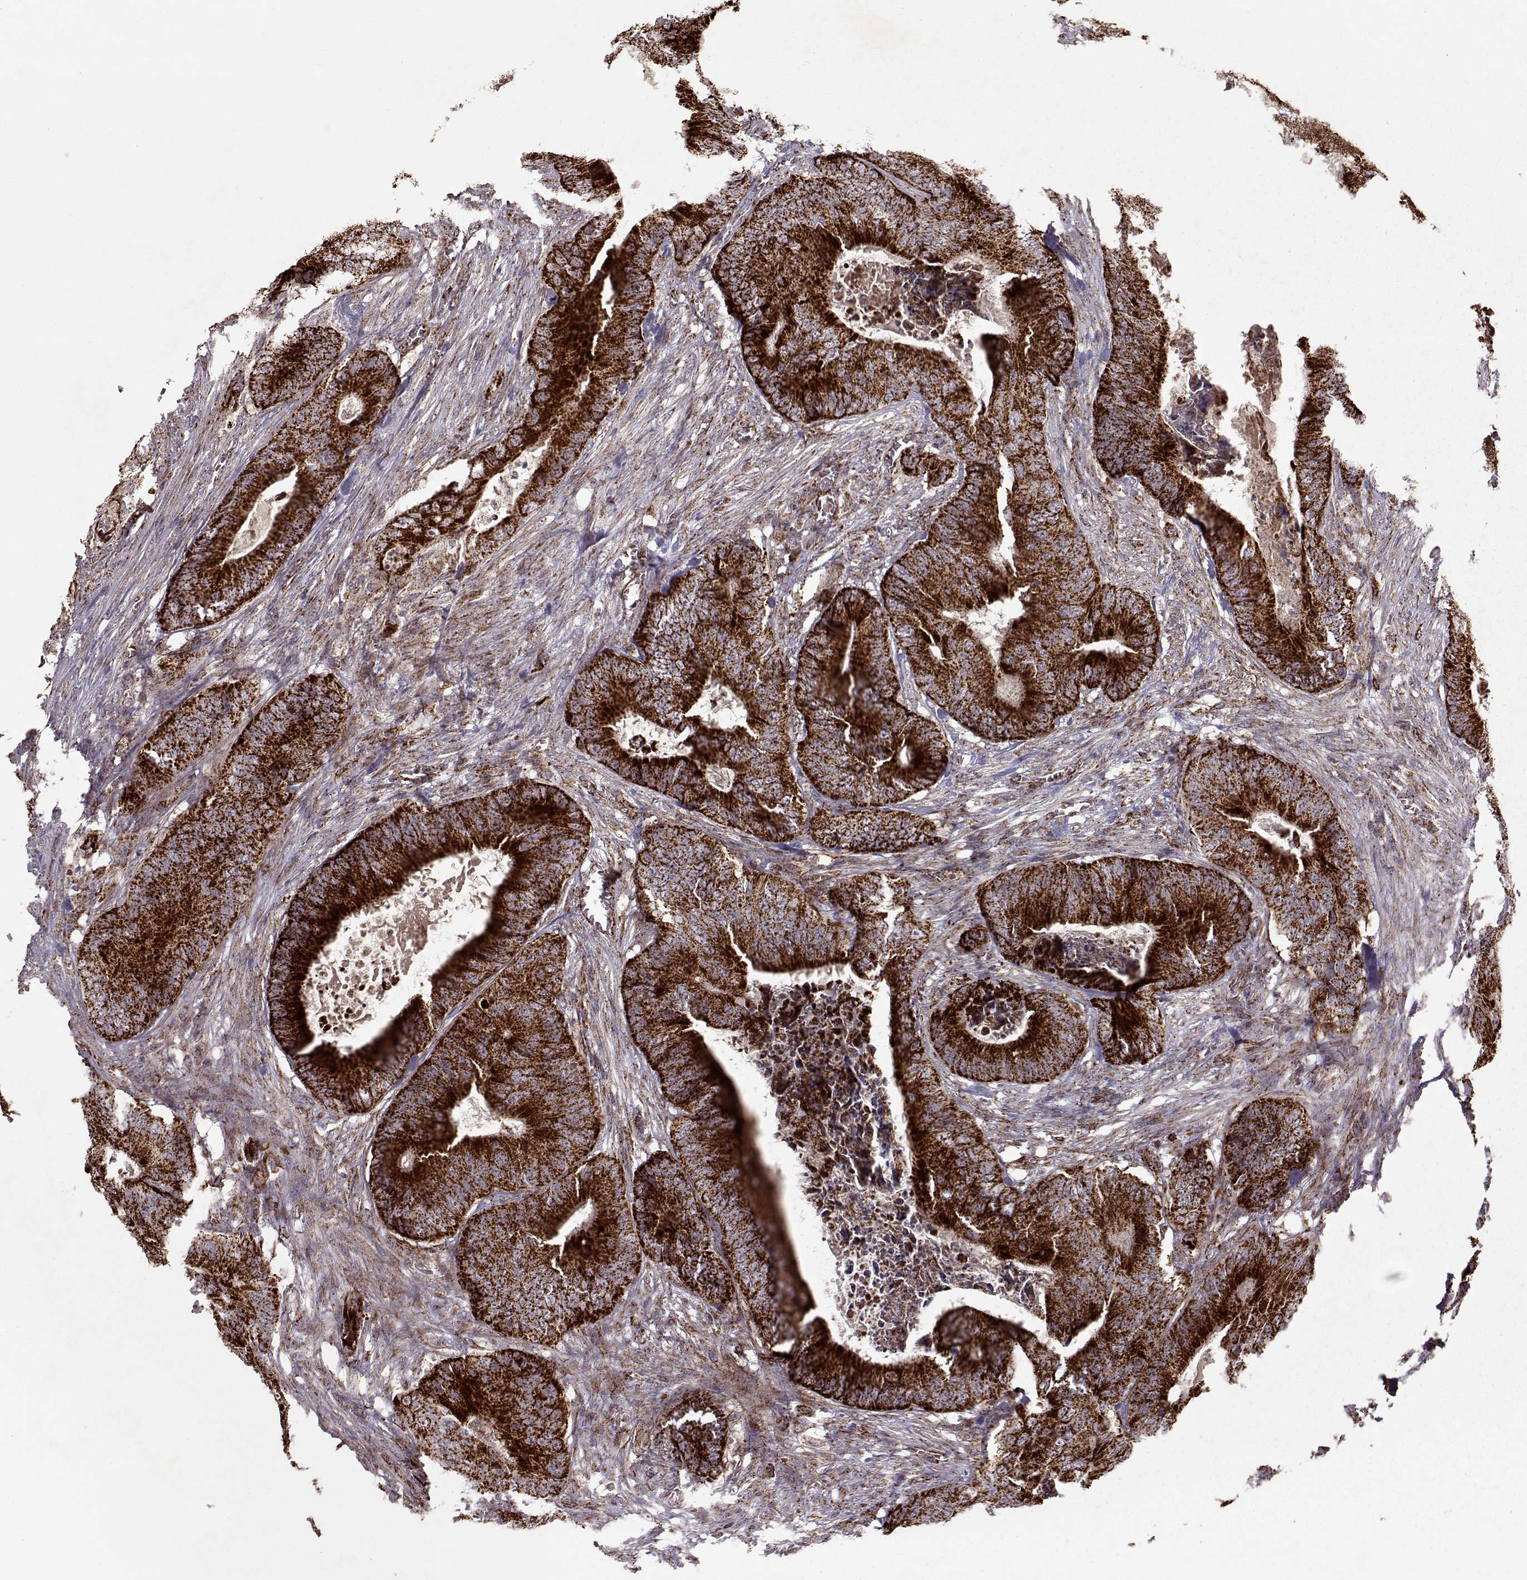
{"staining": {"intensity": "strong", "quantity": ">75%", "location": "cytoplasmic/membranous"}, "tissue": "colorectal cancer", "cell_type": "Tumor cells", "image_type": "cancer", "snomed": [{"axis": "morphology", "description": "Adenocarcinoma, NOS"}, {"axis": "topography", "description": "Colon"}], "caption": "Immunohistochemistry staining of colorectal adenocarcinoma, which displays high levels of strong cytoplasmic/membranous positivity in approximately >75% of tumor cells indicating strong cytoplasmic/membranous protein staining. The staining was performed using DAB (3,3'-diaminobenzidine) (brown) for protein detection and nuclei were counterstained in hematoxylin (blue).", "gene": "CMTM3", "patient": {"sex": "male", "age": 84}}